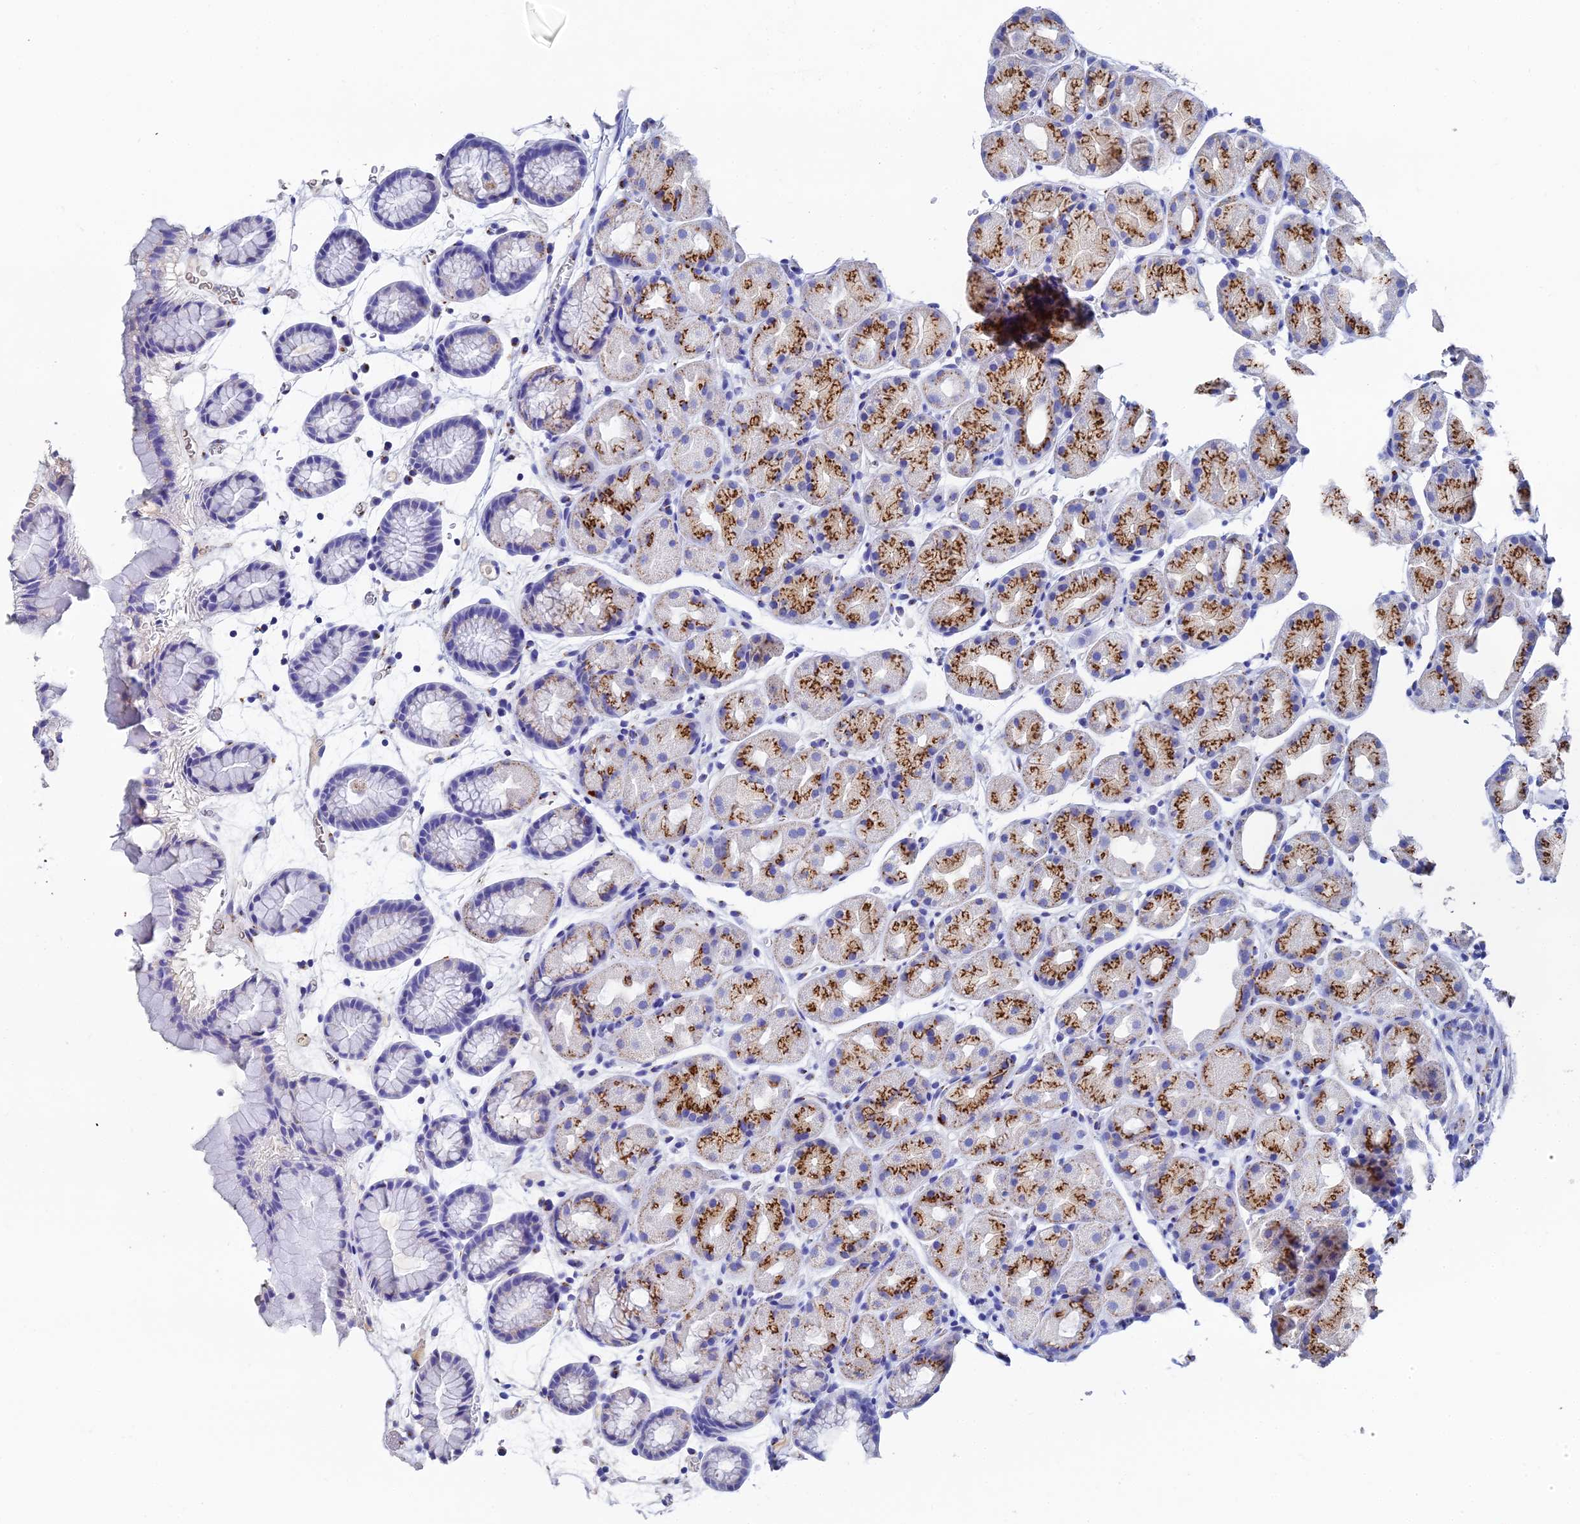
{"staining": {"intensity": "strong", "quantity": "25%-75%", "location": "cytoplasmic/membranous"}, "tissue": "stomach", "cell_type": "Glandular cells", "image_type": "normal", "snomed": [{"axis": "morphology", "description": "Normal tissue, NOS"}, {"axis": "topography", "description": "Stomach, upper"}, {"axis": "topography", "description": "Stomach"}], "caption": "IHC staining of benign stomach, which demonstrates high levels of strong cytoplasmic/membranous staining in approximately 25%-75% of glandular cells indicating strong cytoplasmic/membranous protein expression. The staining was performed using DAB (3,3'-diaminobenzidine) (brown) for protein detection and nuclei were counterstained in hematoxylin (blue).", "gene": "ENSG00000268674", "patient": {"sex": "male", "age": 47}}